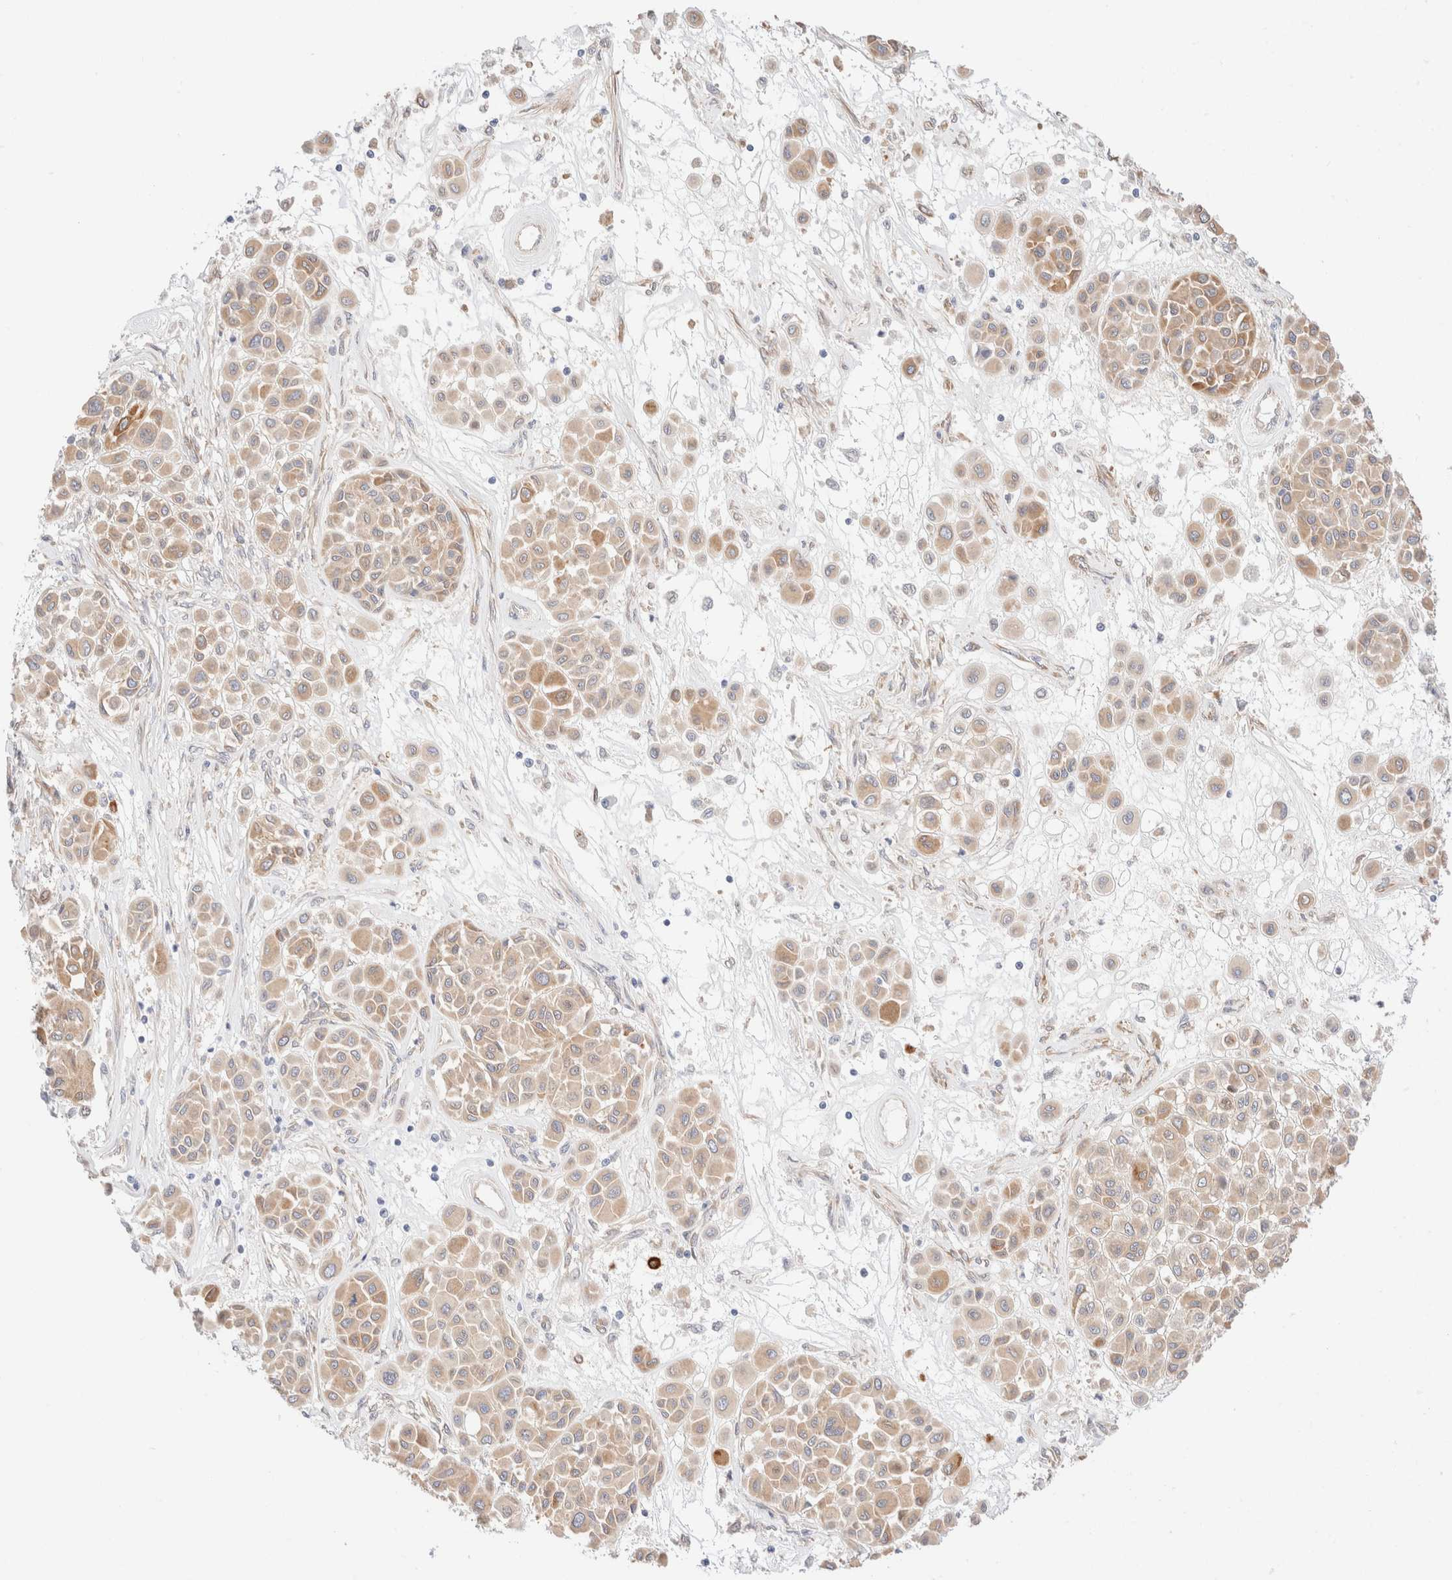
{"staining": {"intensity": "weak", "quantity": ">75%", "location": "cytoplasmic/membranous"}, "tissue": "melanoma", "cell_type": "Tumor cells", "image_type": "cancer", "snomed": [{"axis": "morphology", "description": "Malignant melanoma, Metastatic site"}, {"axis": "topography", "description": "Soft tissue"}], "caption": "Melanoma stained with DAB (3,3'-diaminobenzidine) immunohistochemistry shows low levels of weak cytoplasmic/membranous expression in about >75% of tumor cells. The protein of interest is stained brown, and the nuclei are stained in blue (DAB (3,3'-diaminobenzidine) IHC with brightfield microscopy, high magnification).", "gene": "NIBAN2", "patient": {"sex": "male", "age": 41}}